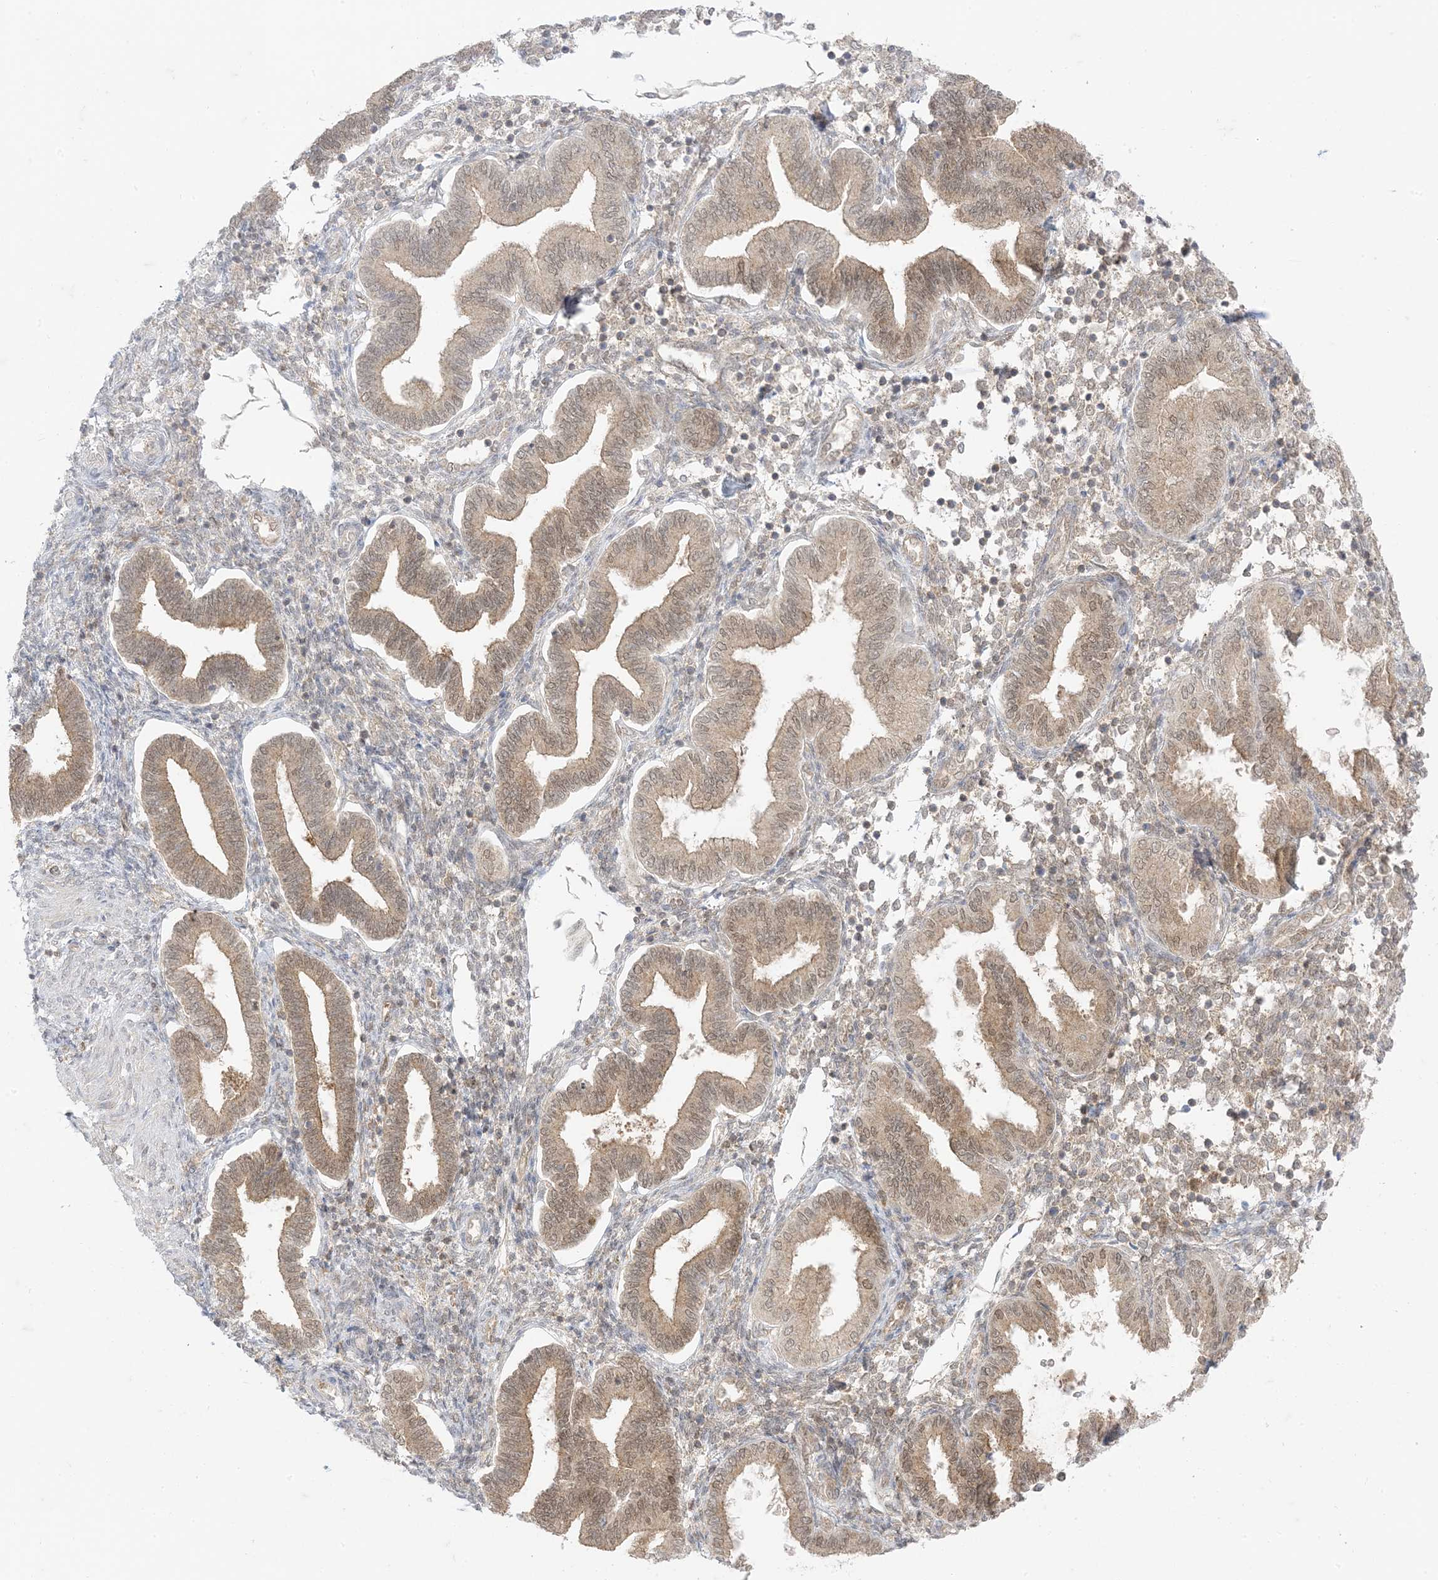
{"staining": {"intensity": "weak", "quantity": "<25%", "location": "nuclear"}, "tissue": "endometrium", "cell_type": "Cells in endometrial stroma", "image_type": "normal", "snomed": [{"axis": "morphology", "description": "Normal tissue, NOS"}, {"axis": "topography", "description": "Endometrium"}], "caption": "Immunohistochemistry of benign human endometrium exhibits no expression in cells in endometrial stroma. Brightfield microscopy of IHC stained with DAB (brown) and hematoxylin (blue), captured at high magnification.", "gene": "PTPA", "patient": {"sex": "female", "age": 53}}